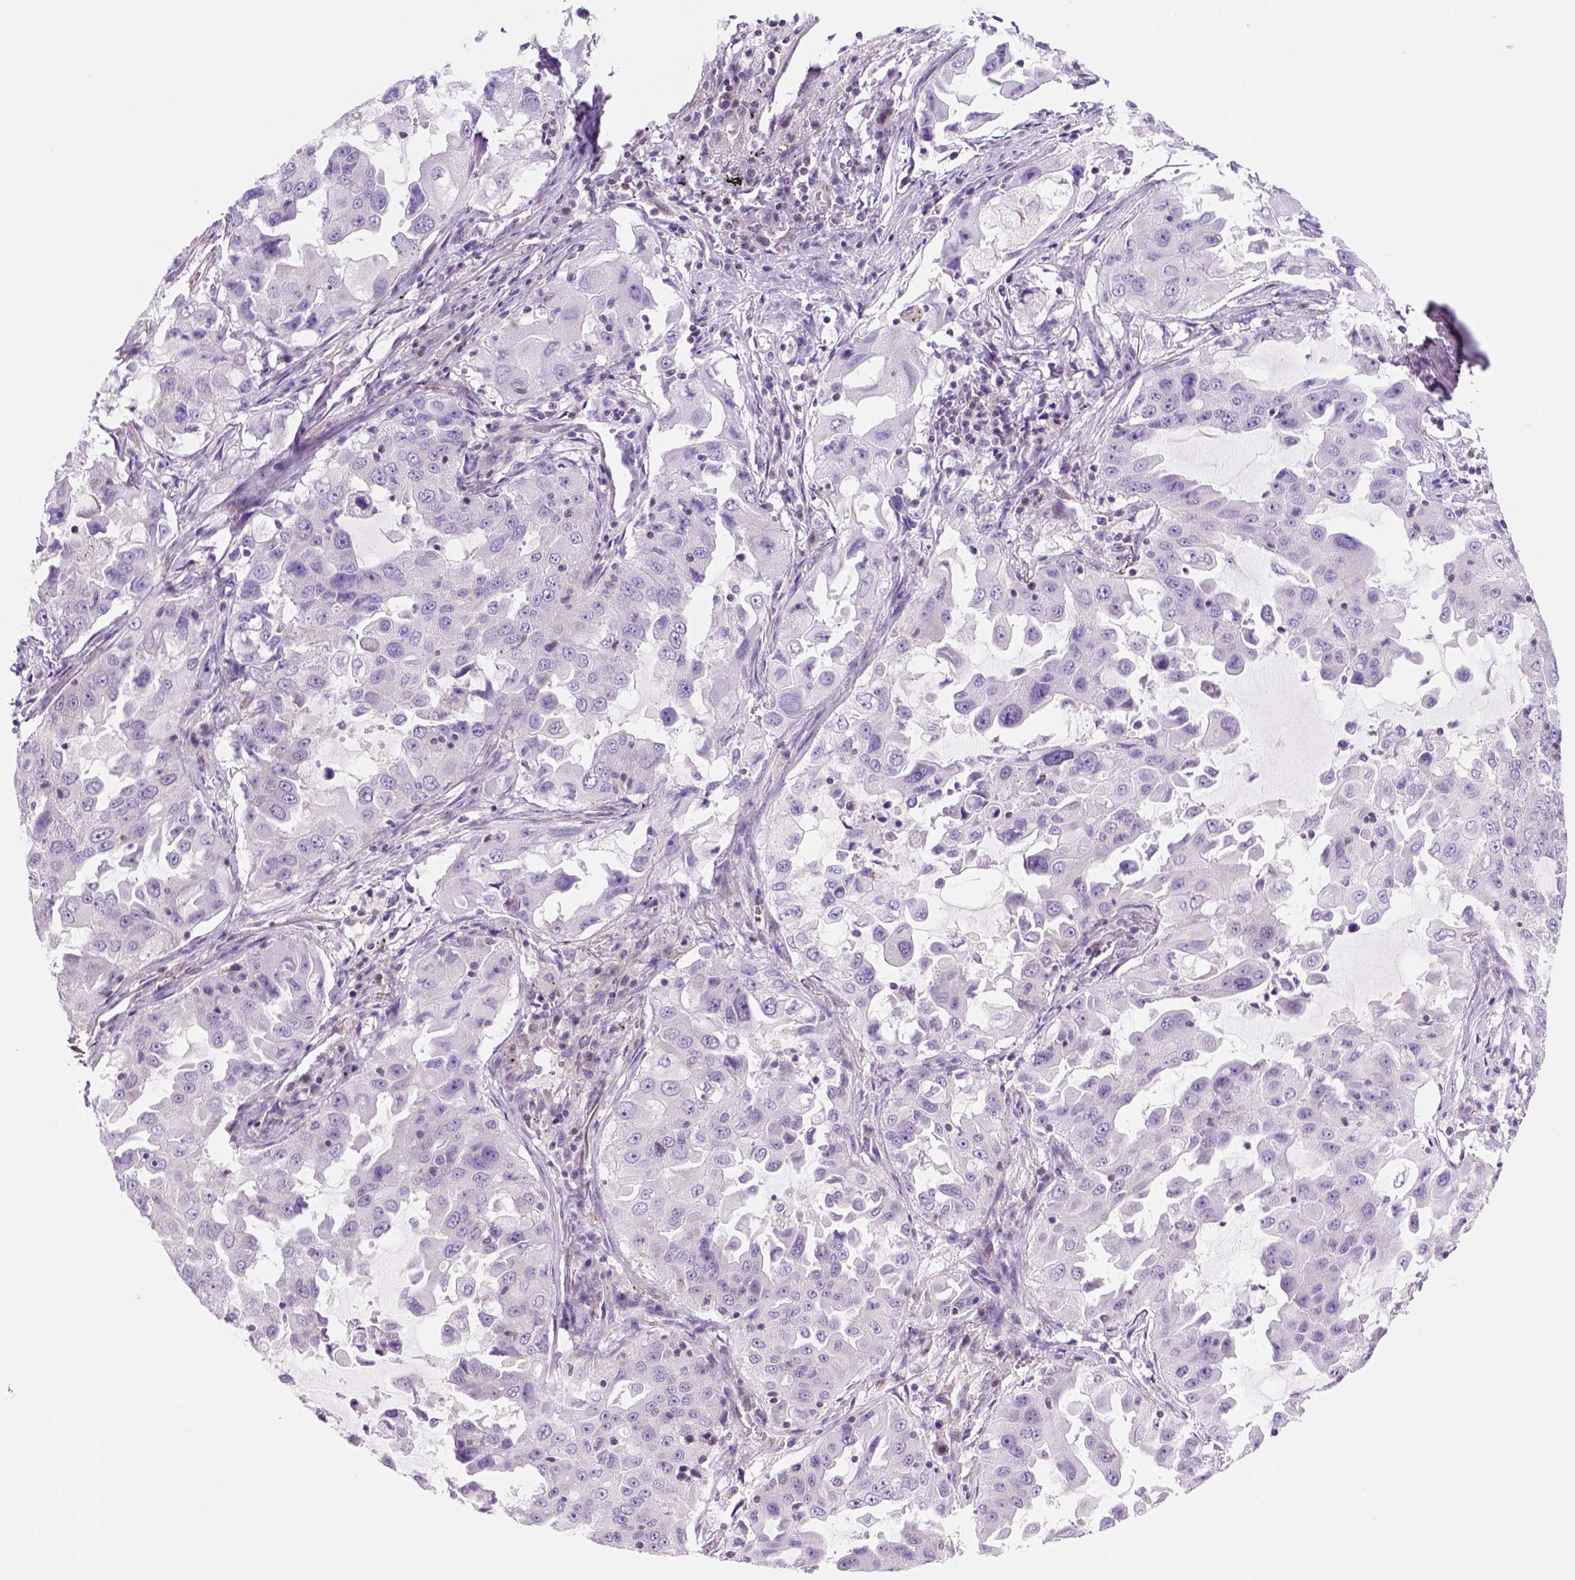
{"staining": {"intensity": "negative", "quantity": "none", "location": "none"}, "tissue": "lung cancer", "cell_type": "Tumor cells", "image_type": "cancer", "snomed": [{"axis": "morphology", "description": "Adenocarcinoma, NOS"}, {"axis": "topography", "description": "Lung"}], "caption": "This is a image of immunohistochemistry (IHC) staining of lung cancer, which shows no expression in tumor cells.", "gene": "MGMT", "patient": {"sex": "female", "age": 61}}